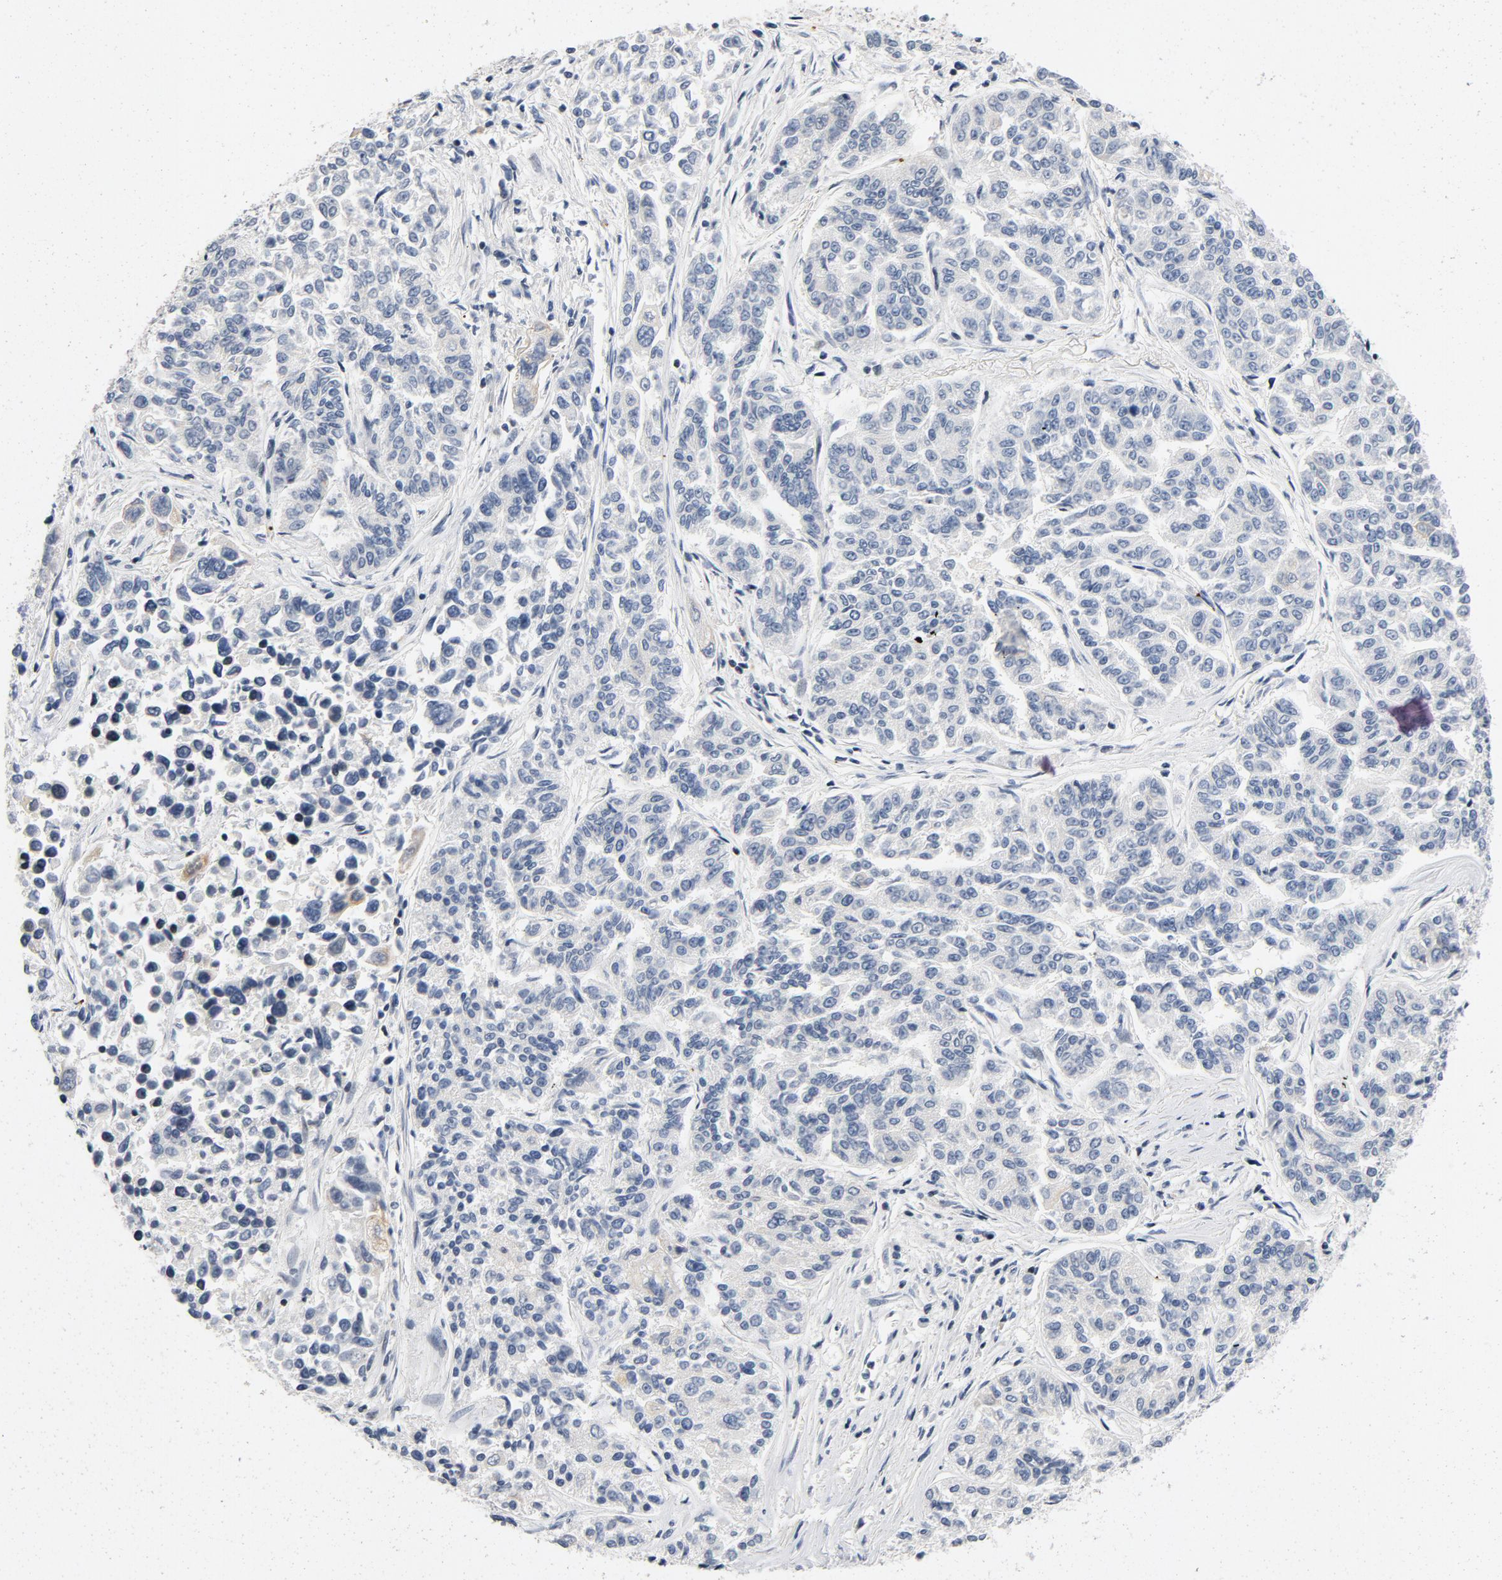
{"staining": {"intensity": "moderate", "quantity": "<25%", "location": "cytoplasmic/membranous"}, "tissue": "lung cancer", "cell_type": "Tumor cells", "image_type": "cancer", "snomed": [{"axis": "morphology", "description": "Adenocarcinoma, NOS"}, {"axis": "topography", "description": "Lung"}], "caption": "Human adenocarcinoma (lung) stained with a protein marker reveals moderate staining in tumor cells.", "gene": "PIM1", "patient": {"sex": "male", "age": 84}}